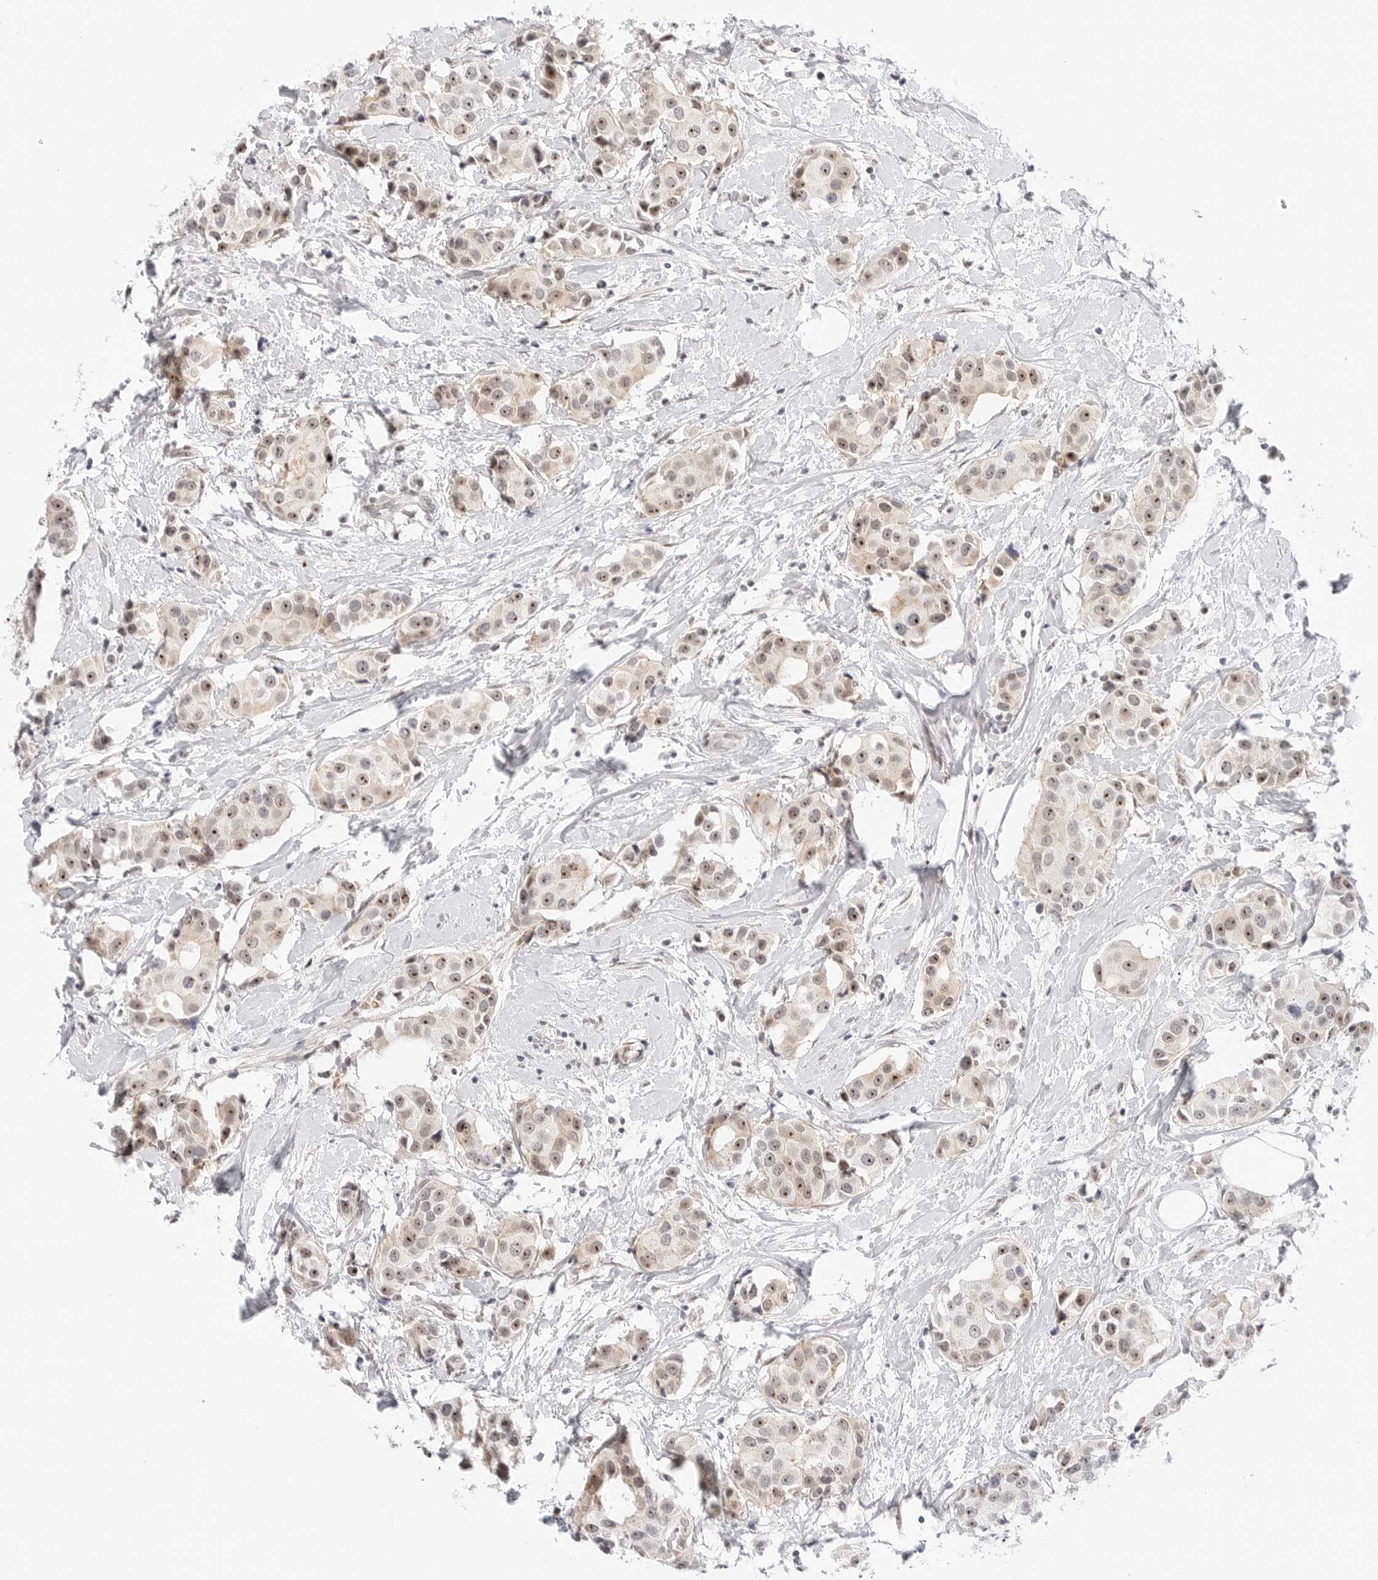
{"staining": {"intensity": "moderate", "quantity": ">75%", "location": "nuclear"}, "tissue": "breast cancer", "cell_type": "Tumor cells", "image_type": "cancer", "snomed": [{"axis": "morphology", "description": "Normal tissue, NOS"}, {"axis": "morphology", "description": "Duct carcinoma"}, {"axis": "topography", "description": "Breast"}], "caption": "Immunohistochemistry micrograph of neoplastic tissue: human breast intraductal carcinoma stained using immunohistochemistry reveals medium levels of moderate protein expression localized specifically in the nuclear of tumor cells, appearing as a nuclear brown color.", "gene": "HIPK3", "patient": {"sex": "female", "age": 39}}